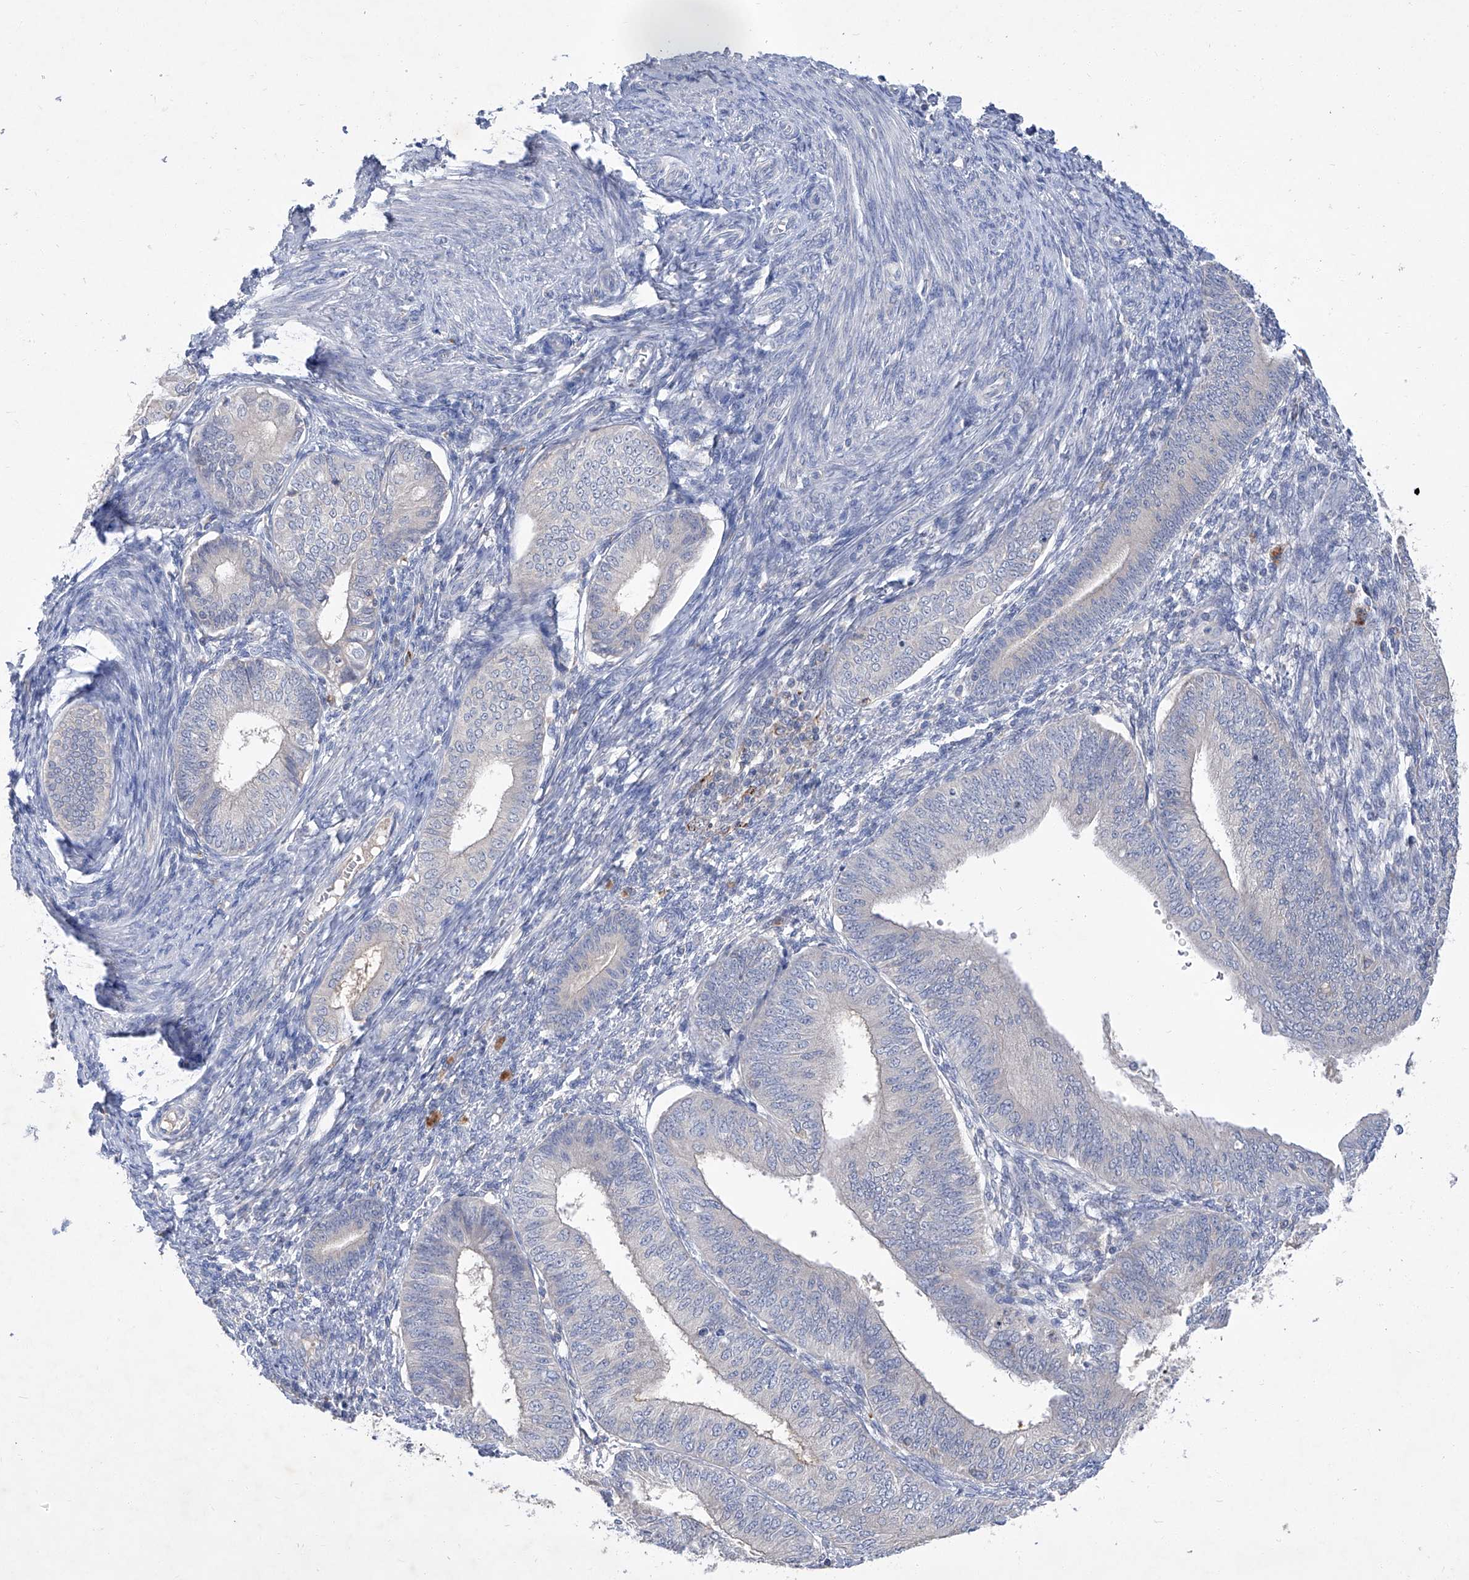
{"staining": {"intensity": "weak", "quantity": "<25%", "location": "cytoplasmic/membranous"}, "tissue": "endometrial cancer", "cell_type": "Tumor cells", "image_type": "cancer", "snomed": [{"axis": "morphology", "description": "Adenocarcinoma, NOS"}, {"axis": "topography", "description": "Endometrium"}], "caption": "Immunohistochemistry of human endometrial adenocarcinoma reveals no positivity in tumor cells.", "gene": "SBK2", "patient": {"sex": "female", "age": 58}}